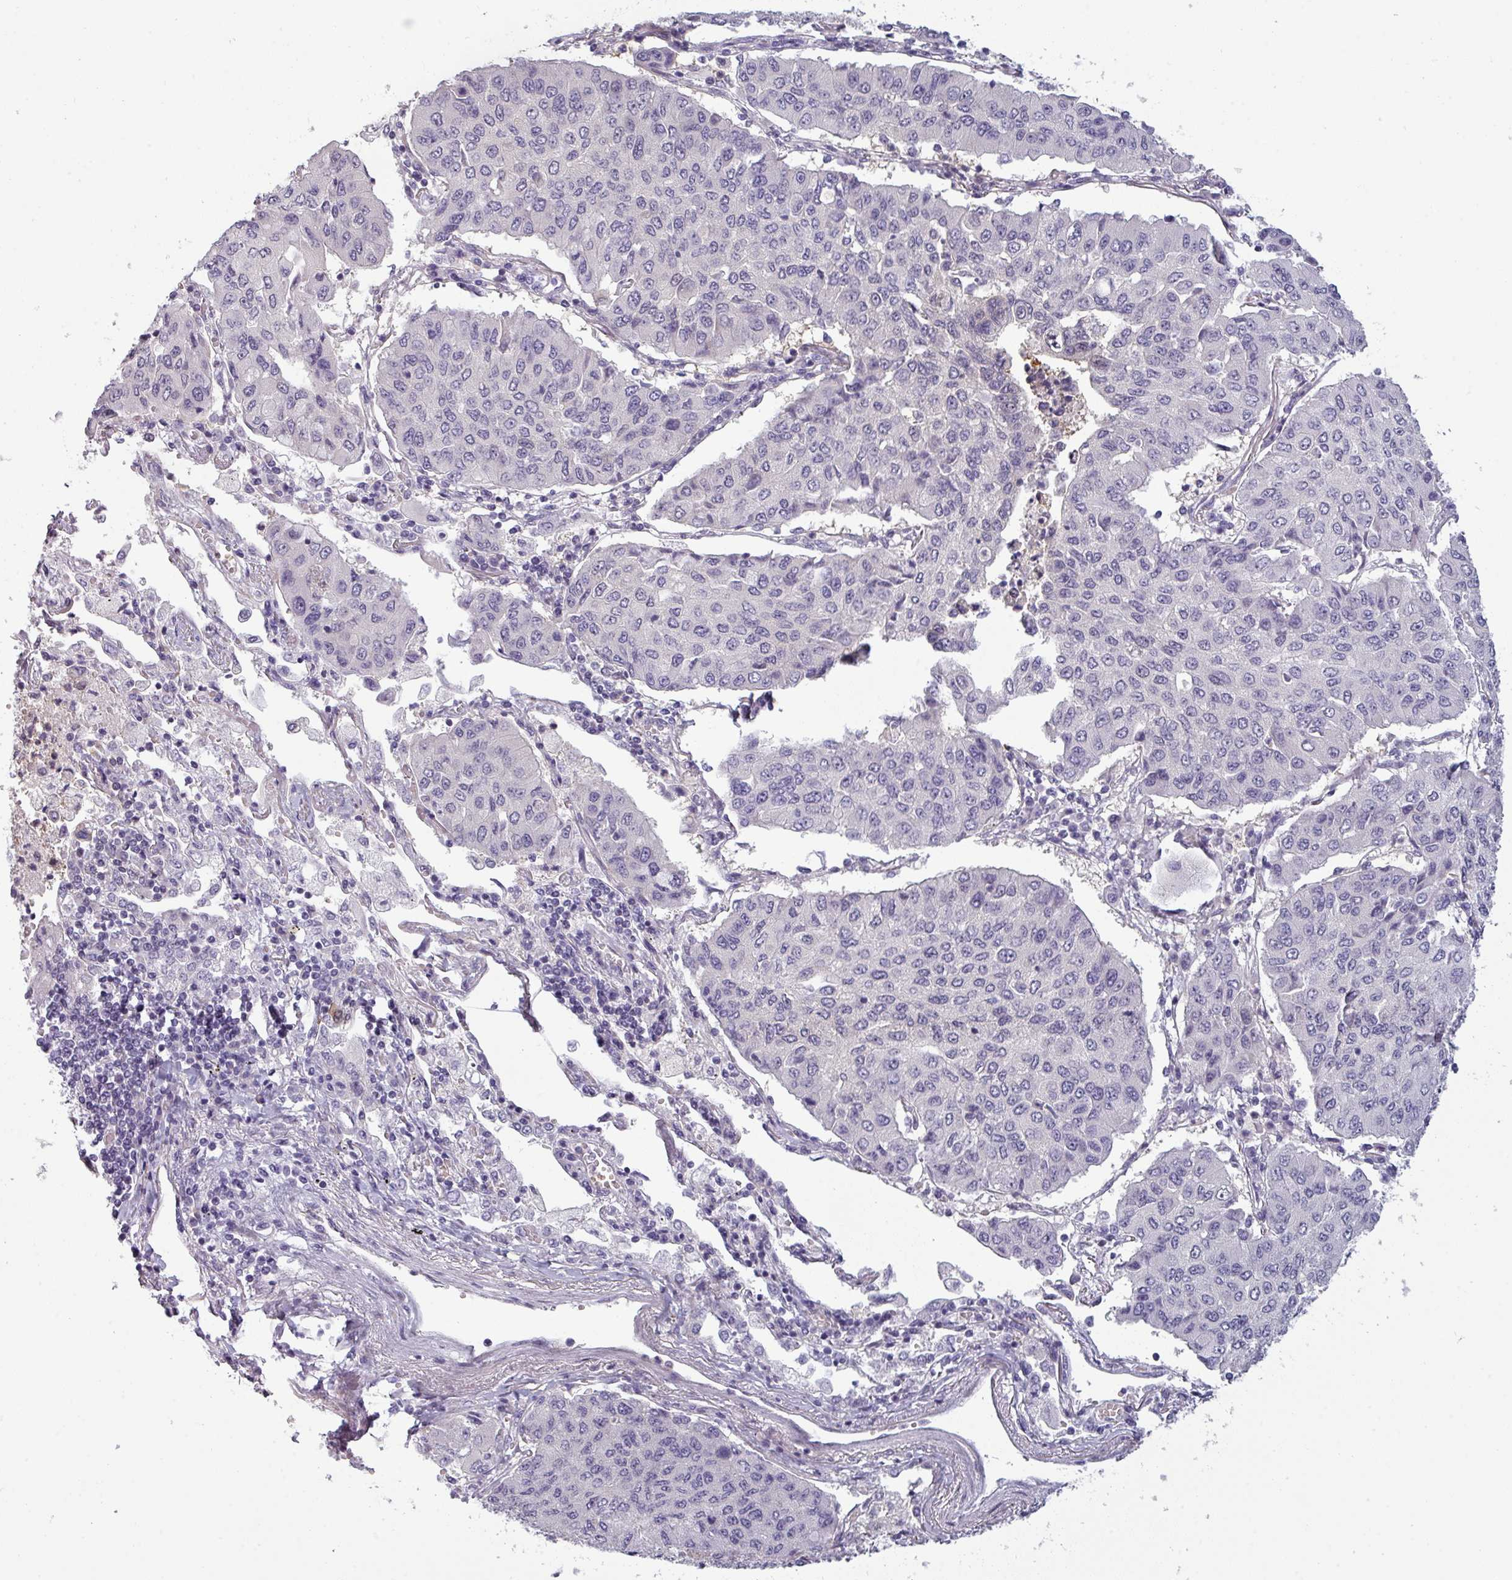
{"staining": {"intensity": "negative", "quantity": "none", "location": "none"}, "tissue": "lung cancer", "cell_type": "Tumor cells", "image_type": "cancer", "snomed": [{"axis": "morphology", "description": "Squamous cell carcinoma, NOS"}, {"axis": "topography", "description": "Lung"}], "caption": "Immunohistochemical staining of lung squamous cell carcinoma demonstrates no significant expression in tumor cells.", "gene": "PRAMEF12", "patient": {"sex": "male", "age": 74}}